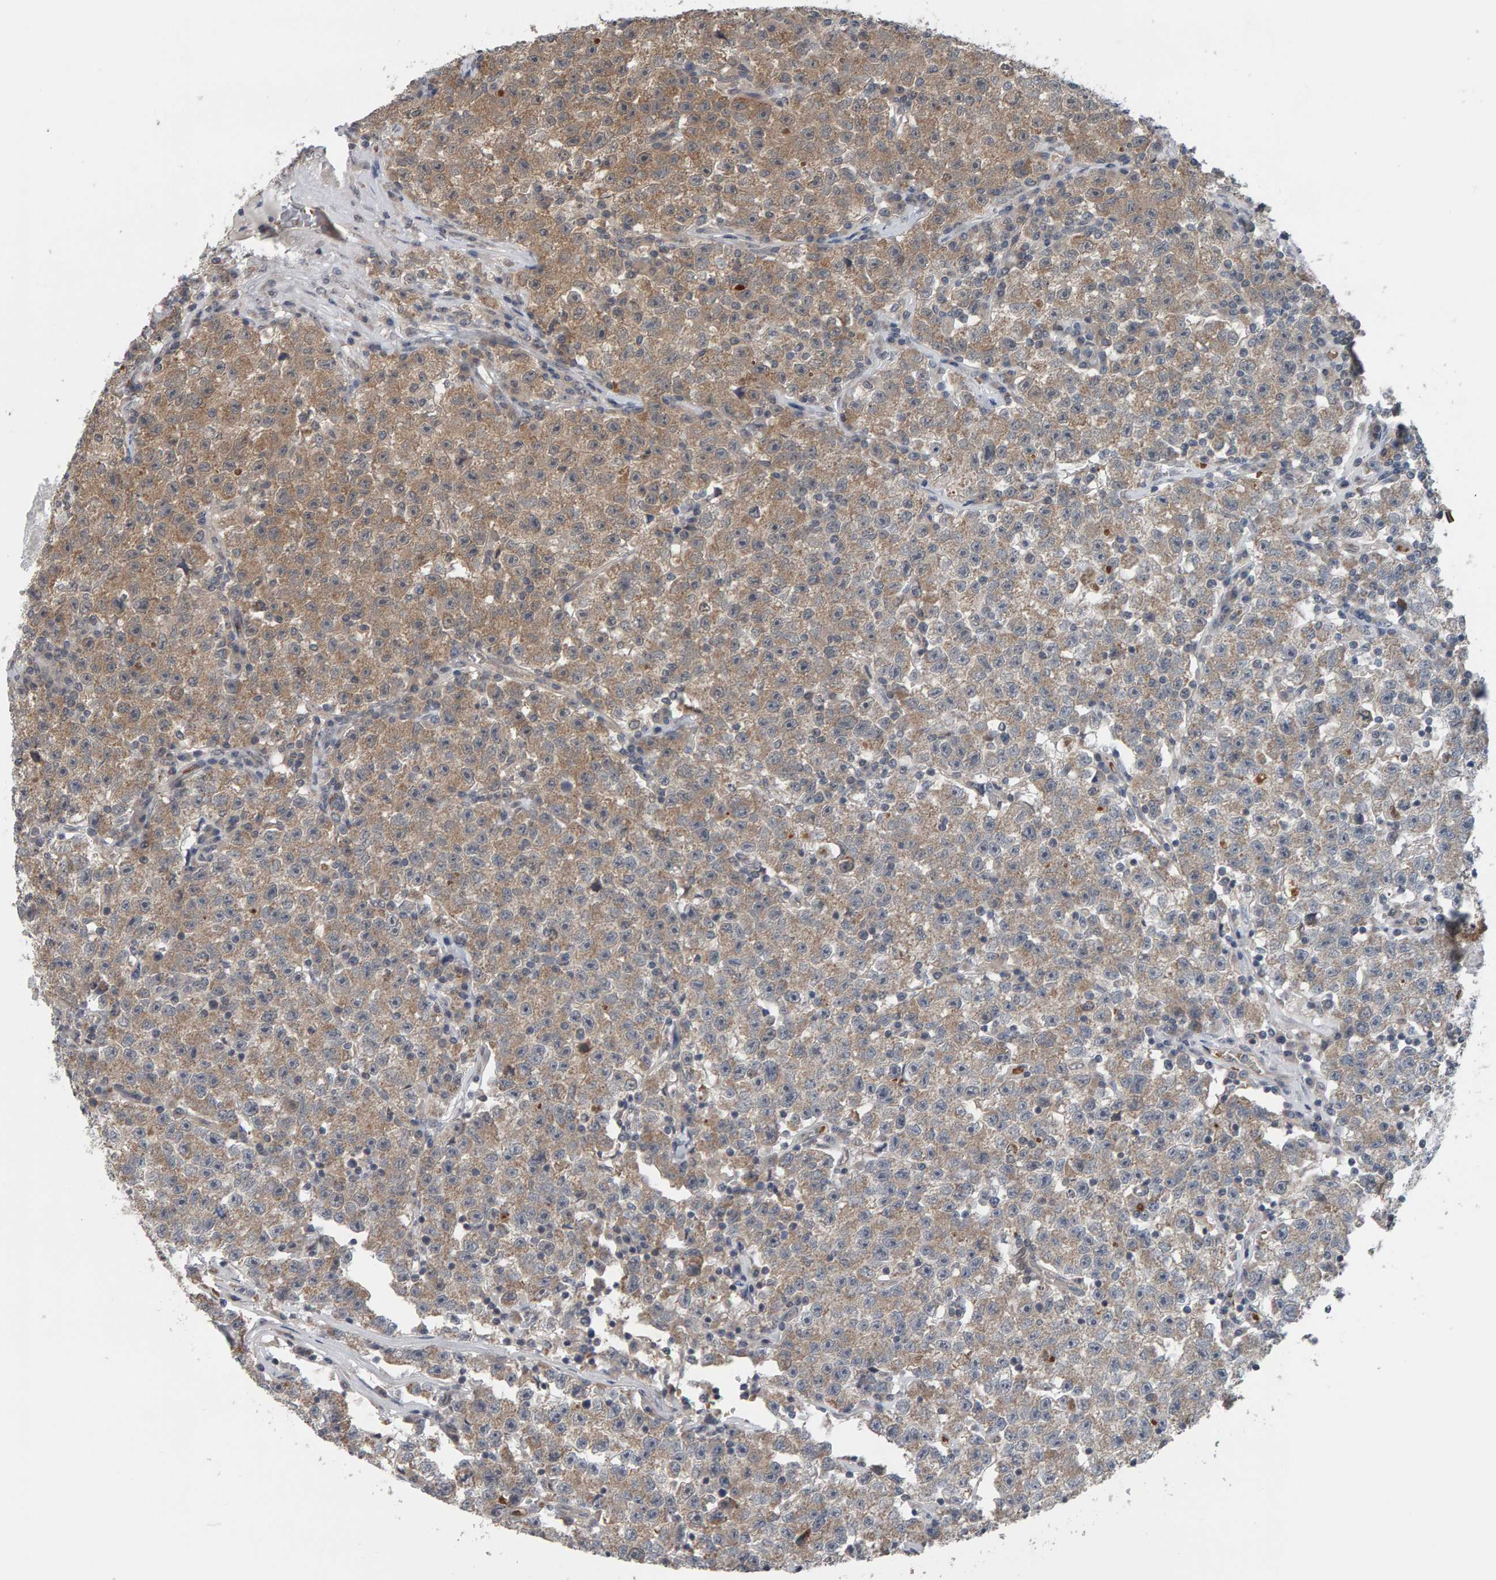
{"staining": {"intensity": "moderate", "quantity": "<25%", "location": "cytoplasmic/membranous"}, "tissue": "testis cancer", "cell_type": "Tumor cells", "image_type": "cancer", "snomed": [{"axis": "morphology", "description": "Seminoma, NOS"}, {"axis": "topography", "description": "Testis"}], "caption": "Moderate cytoplasmic/membranous protein staining is seen in approximately <25% of tumor cells in seminoma (testis).", "gene": "COASY", "patient": {"sex": "male", "age": 22}}